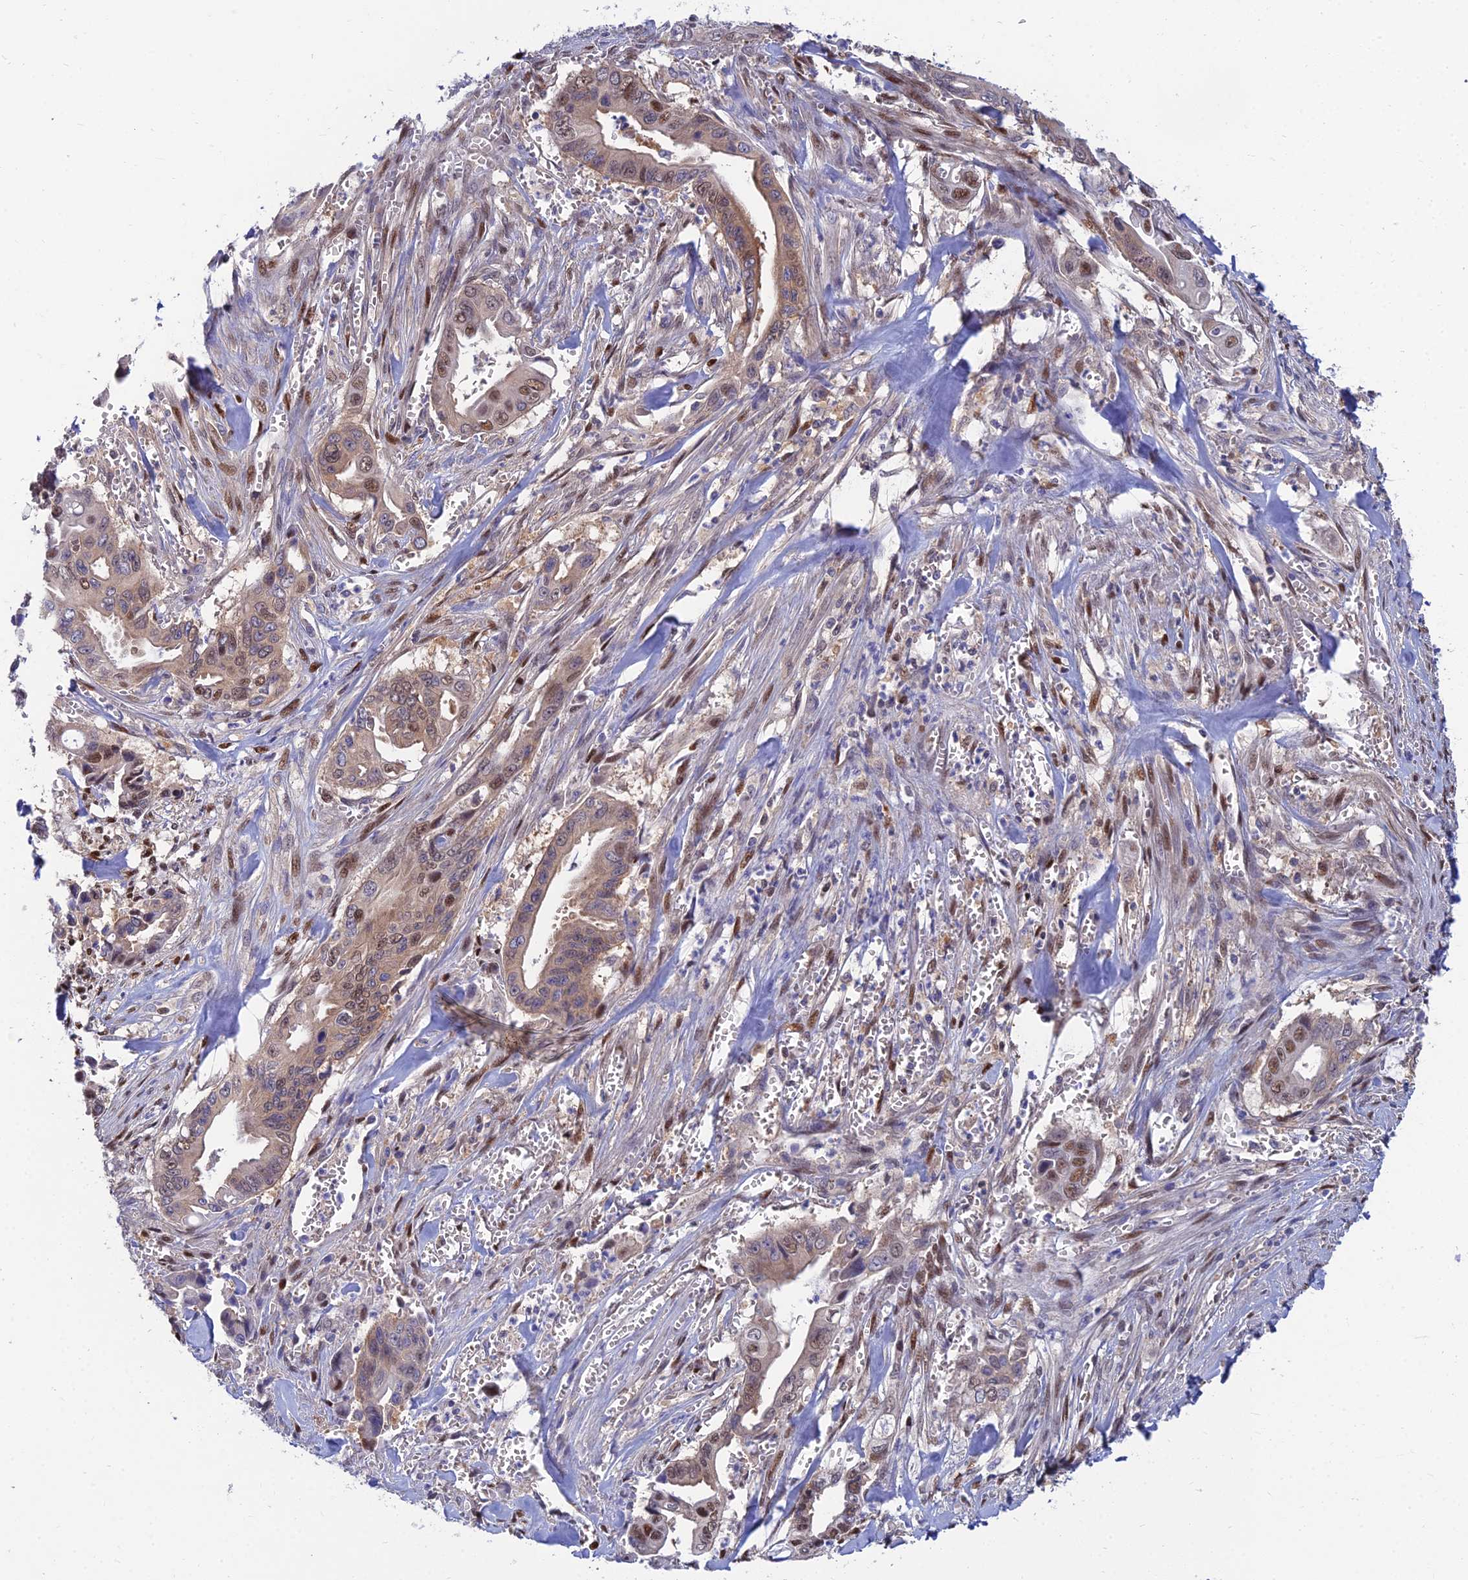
{"staining": {"intensity": "moderate", "quantity": ">75%", "location": "cytoplasmic/membranous,nuclear"}, "tissue": "pancreatic cancer", "cell_type": "Tumor cells", "image_type": "cancer", "snomed": [{"axis": "morphology", "description": "Adenocarcinoma, NOS"}, {"axis": "topography", "description": "Pancreas"}], "caption": "Protein expression analysis of pancreatic adenocarcinoma exhibits moderate cytoplasmic/membranous and nuclear expression in approximately >75% of tumor cells. Ihc stains the protein in brown and the nuclei are stained blue.", "gene": "DNPEP", "patient": {"sex": "male", "age": 59}}